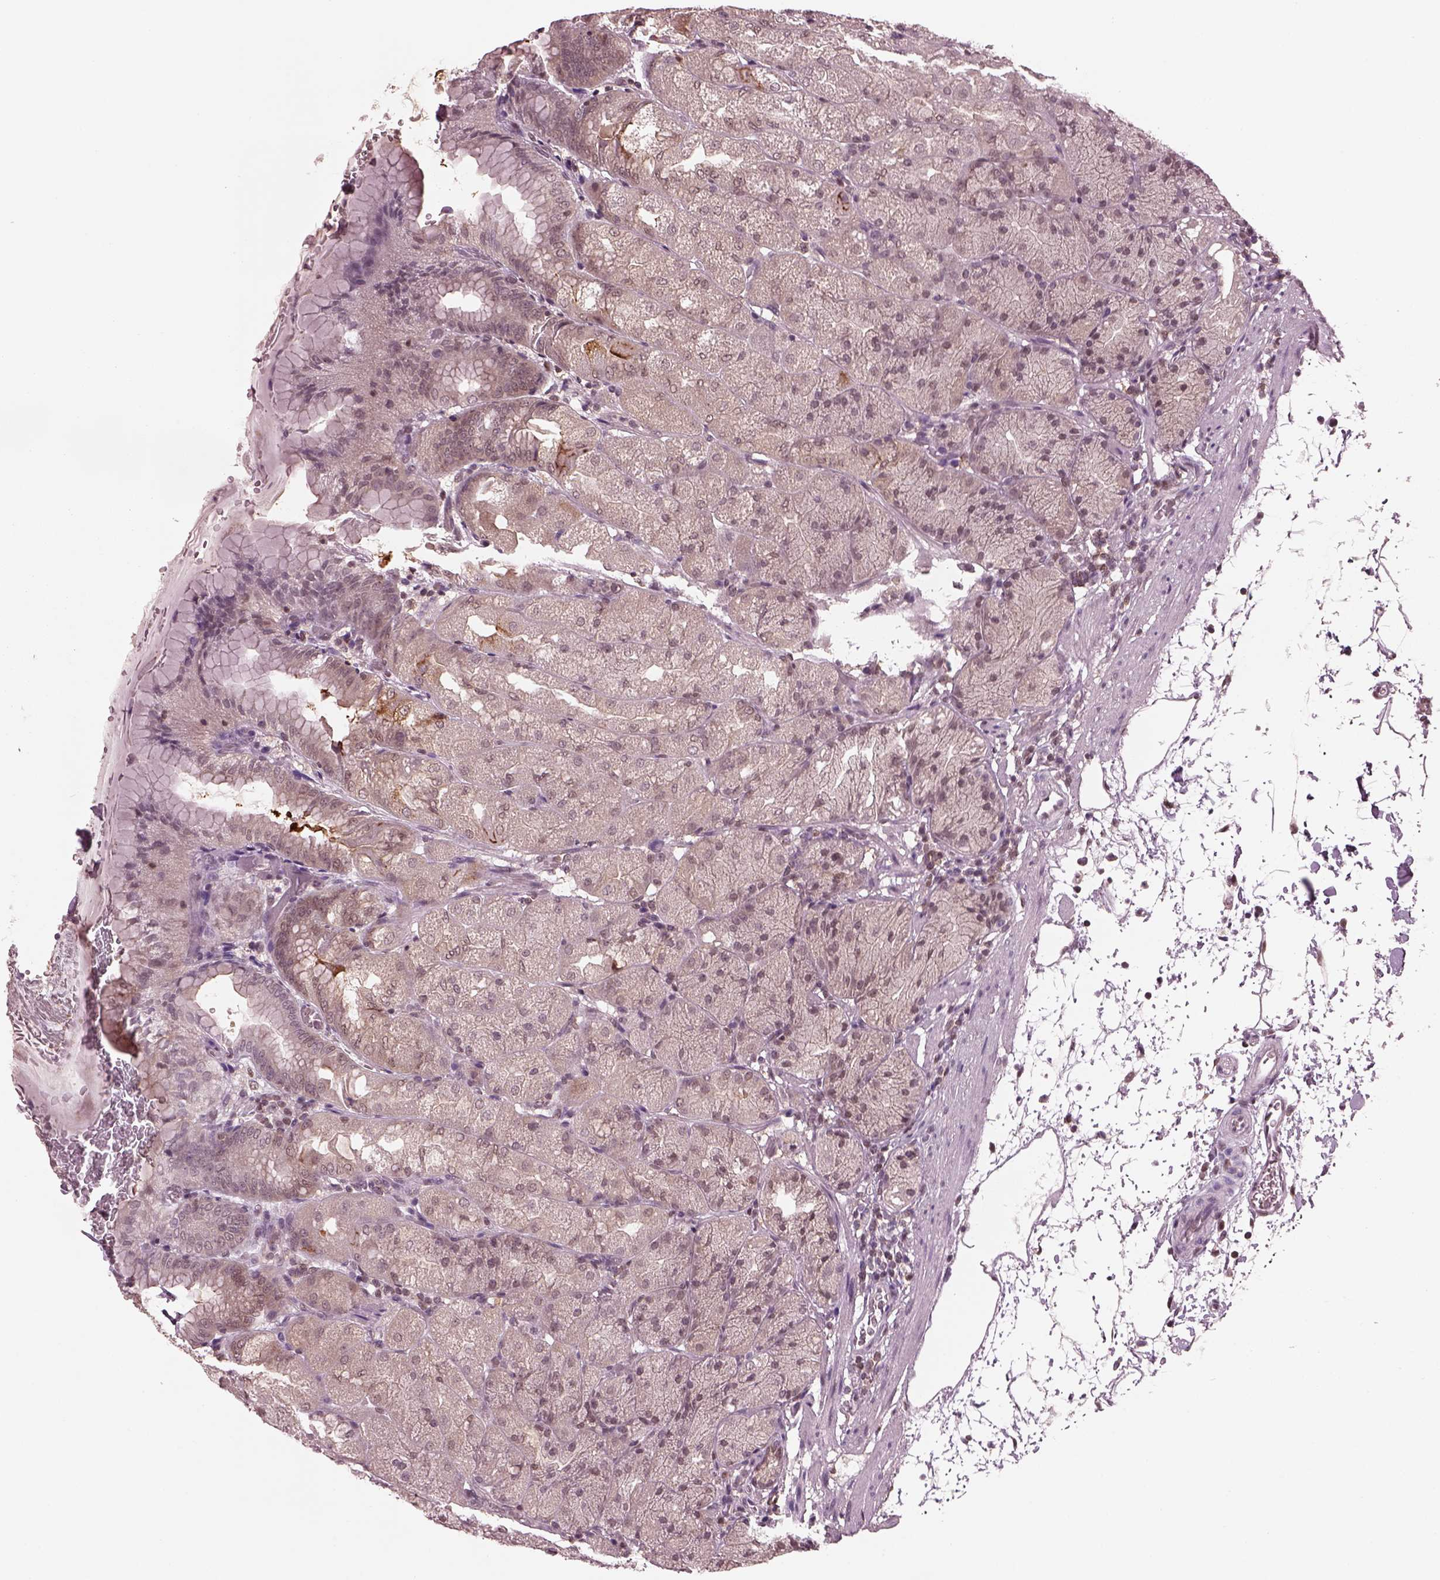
{"staining": {"intensity": "moderate", "quantity": "<25%", "location": "cytoplasmic/membranous,nuclear"}, "tissue": "stomach", "cell_type": "Glandular cells", "image_type": "normal", "snomed": [{"axis": "morphology", "description": "Normal tissue, NOS"}, {"axis": "topography", "description": "Stomach, upper"}, {"axis": "topography", "description": "Stomach"}, {"axis": "topography", "description": "Stomach, lower"}], "caption": "Brown immunohistochemical staining in unremarkable human stomach exhibits moderate cytoplasmic/membranous,nuclear expression in approximately <25% of glandular cells. Immunohistochemistry (ihc) stains the protein in brown and the nuclei are stained blue.", "gene": "SRI", "patient": {"sex": "male", "age": 62}}